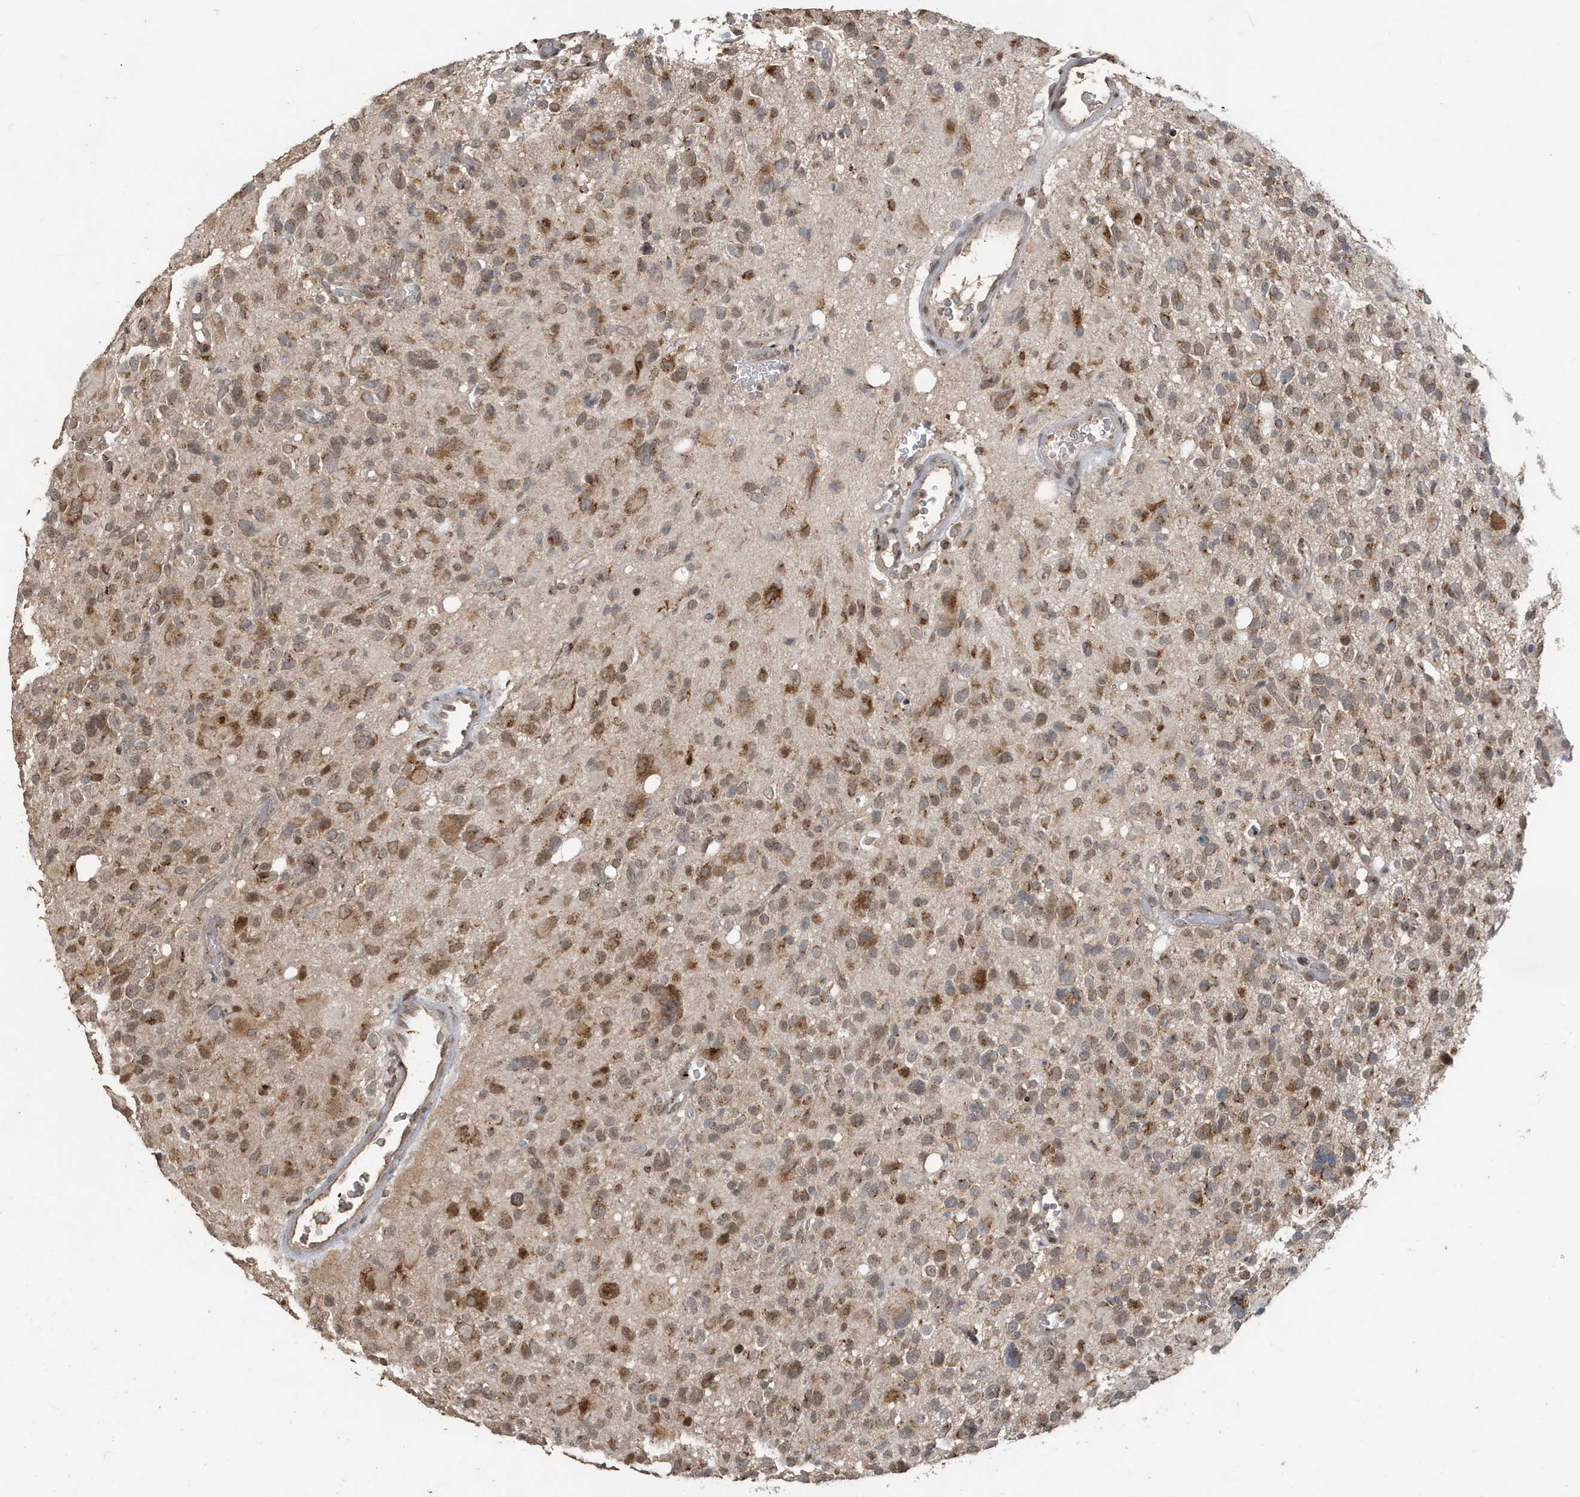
{"staining": {"intensity": "moderate", "quantity": ">75%", "location": "cytoplasmic/membranous"}, "tissue": "glioma", "cell_type": "Tumor cells", "image_type": "cancer", "snomed": [{"axis": "morphology", "description": "Glioma, malignant, High grade"}, {"axis": "topography", "description": "Brain"}], "caption": "Immunohistochemical staining of glioma displays medium levels of moderate cytoplasmic/membranous protein positivity in approximately >75% of tumor cells.", "gene": "RER1", "patient": {"sex": "male", "age": 48}}